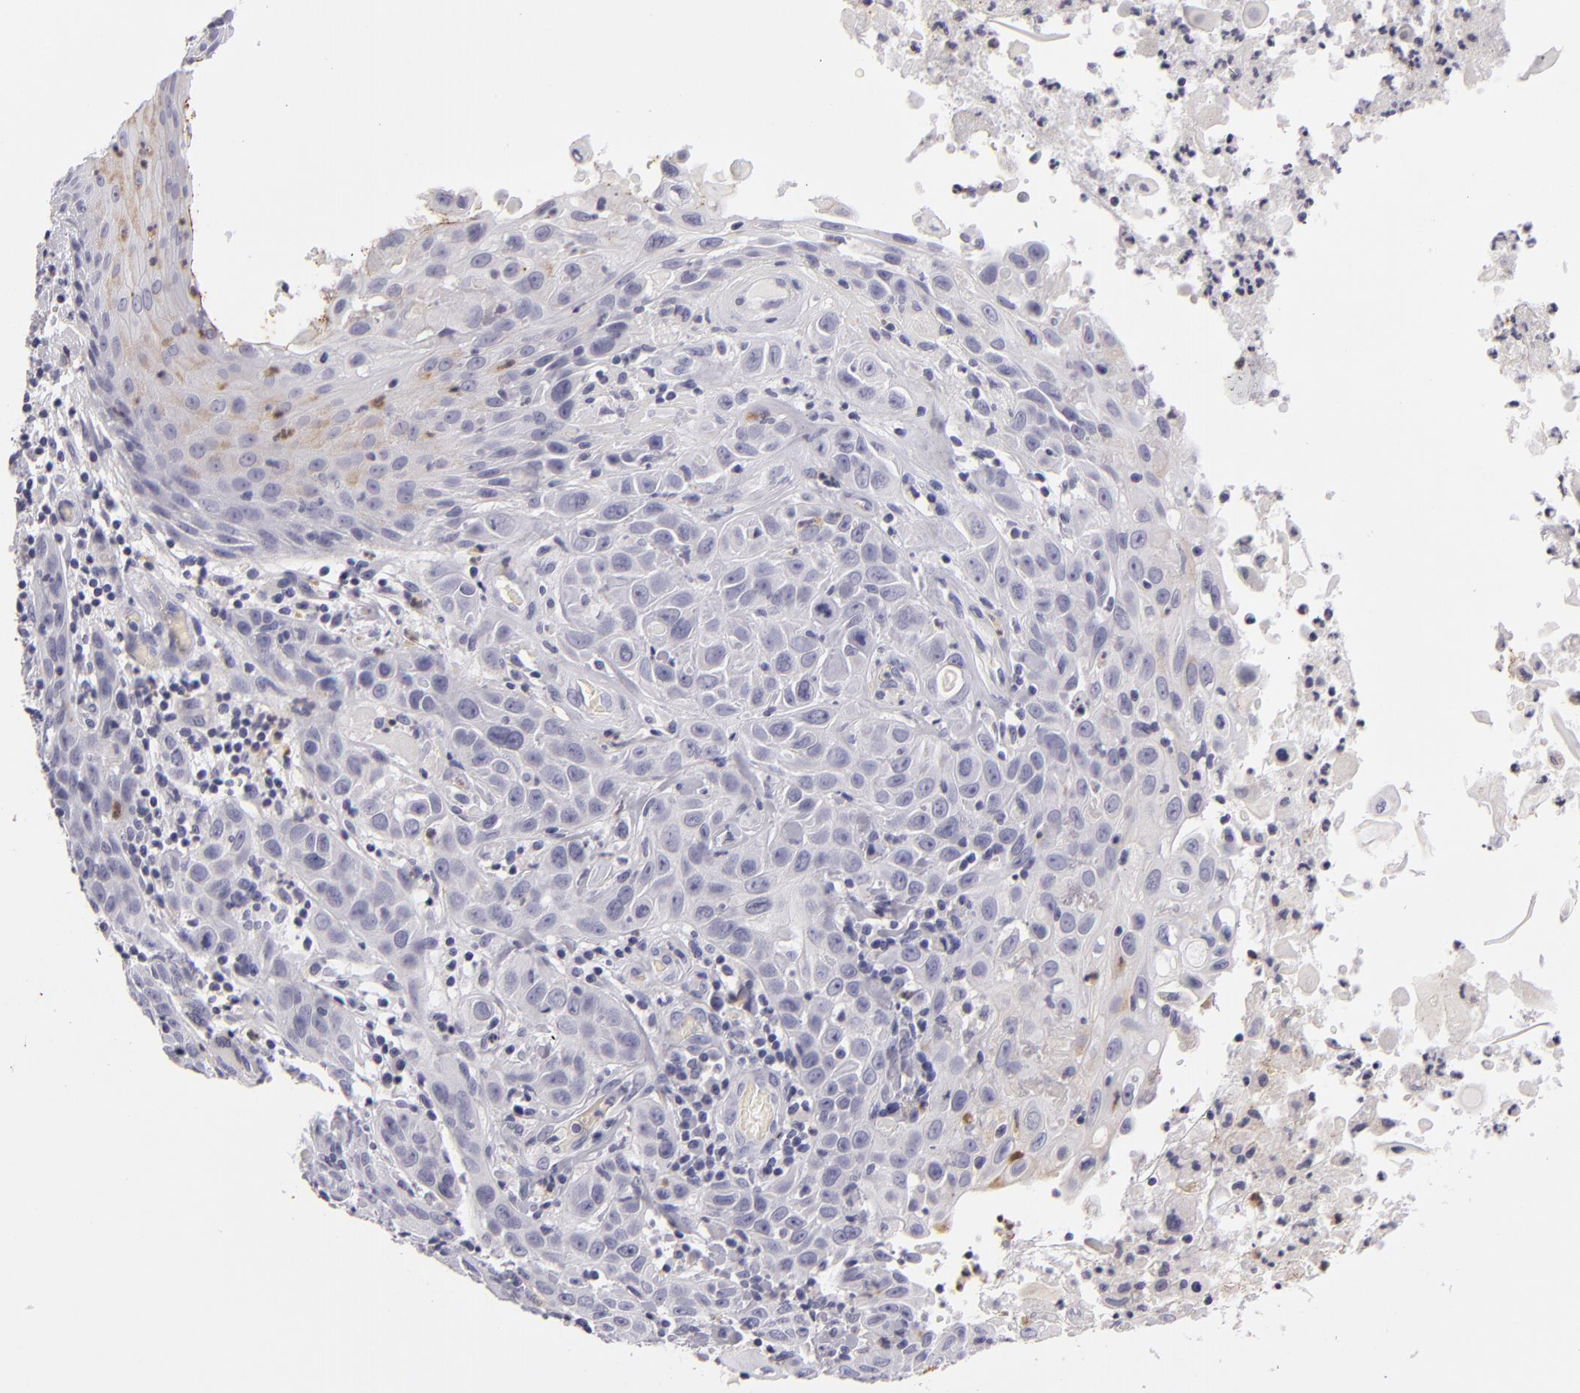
{"staining": {"intensity": "negative", "quantity": "none", "location": "none"}, "tissue": "skin cancer", "cell_type": "Tumor cells", "image_type": "cancer", "snomed": [{"axis": "morphology", "description": "Squamous cell carcinoma, NOS"}, {"axis": "topography", "description": "Skin"}], "caption": "DAB (3,3'-diaminobenzidine) immunohistochemical staining of human skin cancer displays no significant positivity in tumor cells. (Immunohistochemistry (ihc), brightfield microscopy, high magnification).", "gene": "TNNC1", "patient": {"sex": "male", "age": 84}}